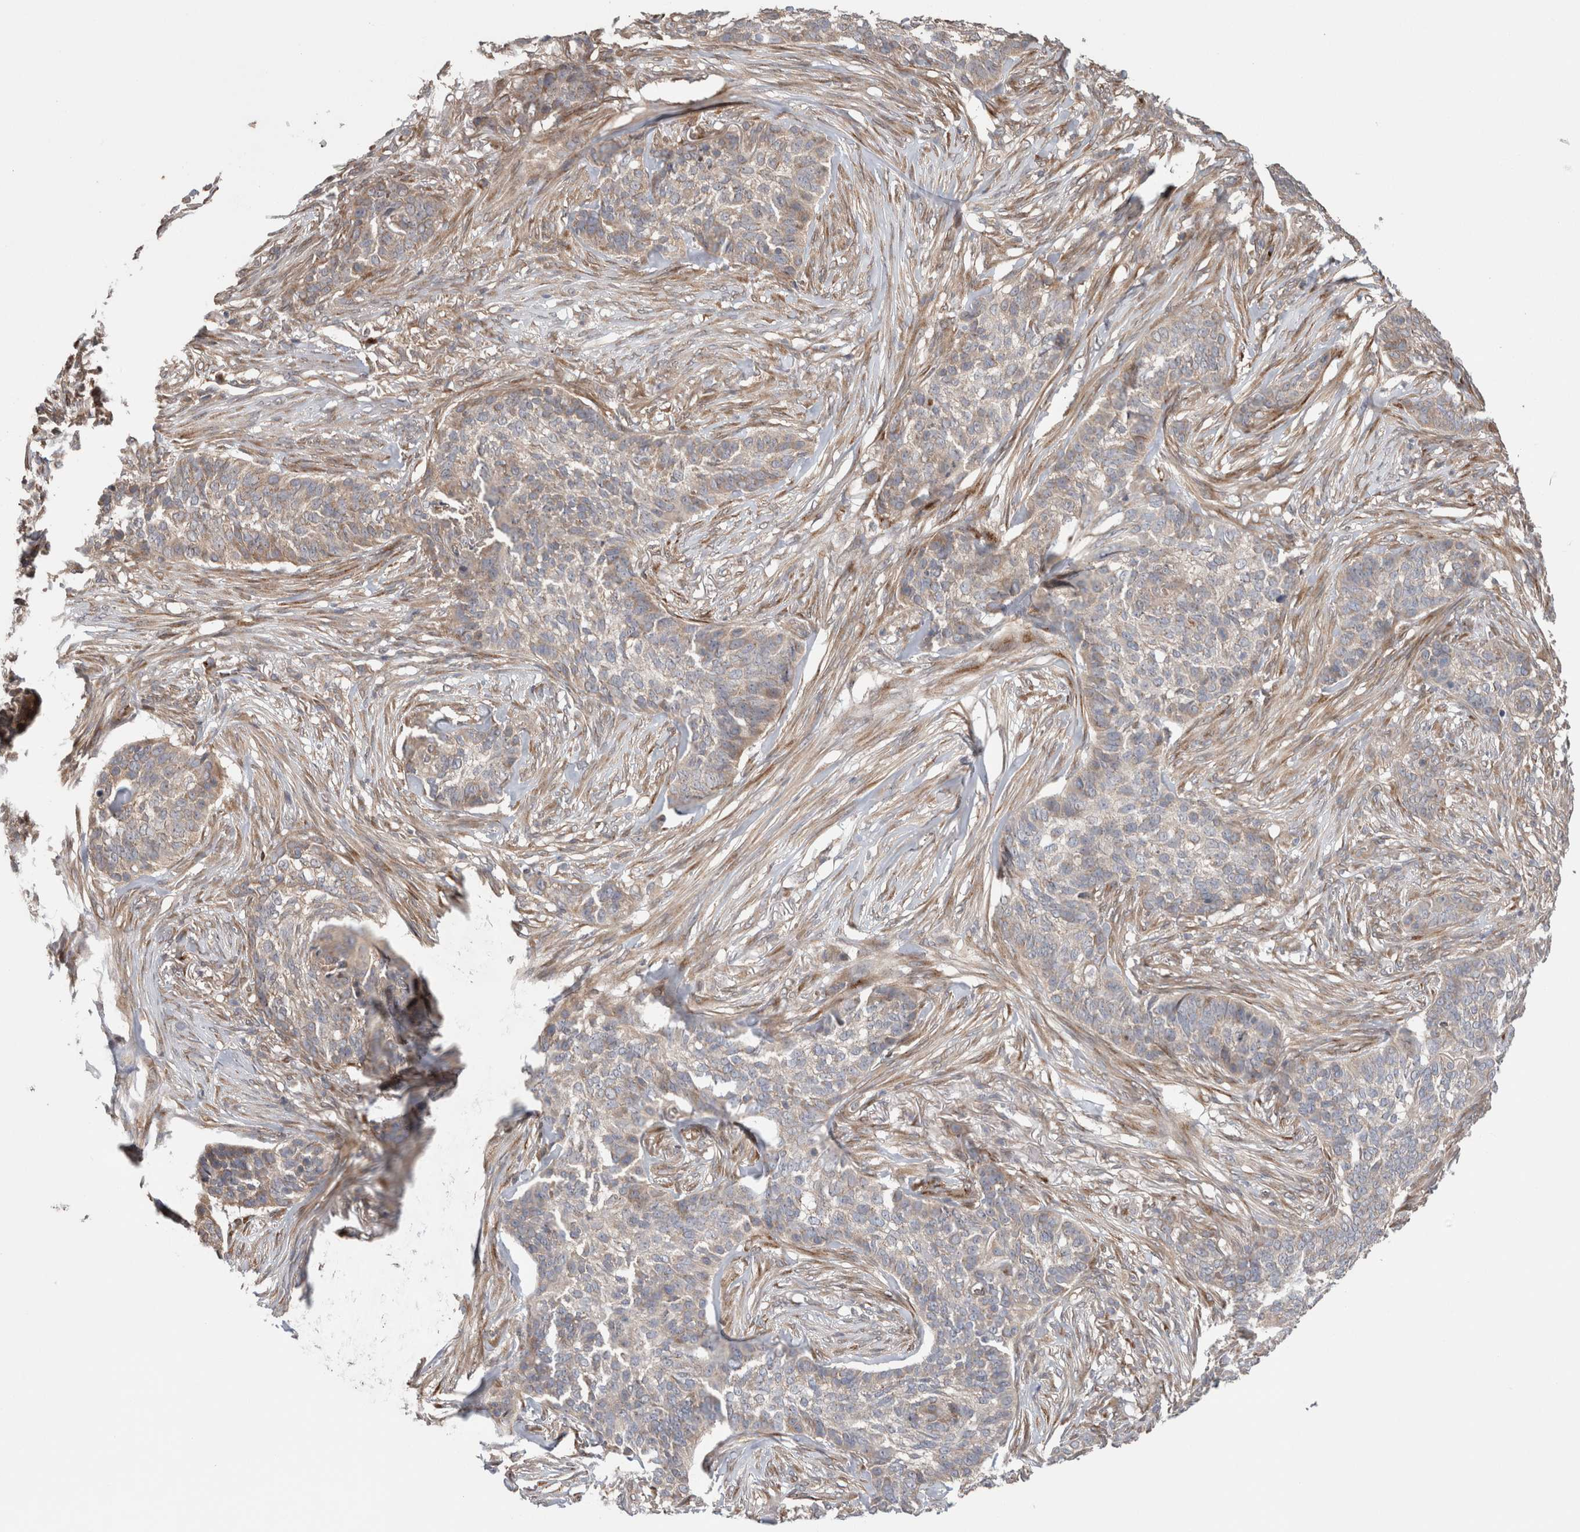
{"staining": {"intensity": "weak", "quantity": "25%-75%", "location": "cytoplasmic/membranous"}, "tissue": "skin cancer", "cell_type": "Tumor cells", "image_type": "cancer", "snomed": [{"axis": "morphology", "description": "Basal cell carcinoma"}, {"axis": "topography", "description": "Skin"}], "caption": "Immunohistochemical staining of human skin cancer demonstrates weak cytoplasmic/membranous protein positivity in approximately 25%-75% of tumor cells.", "gene": "TRIM5", "patient": {"sex": "male", "age": 85}}